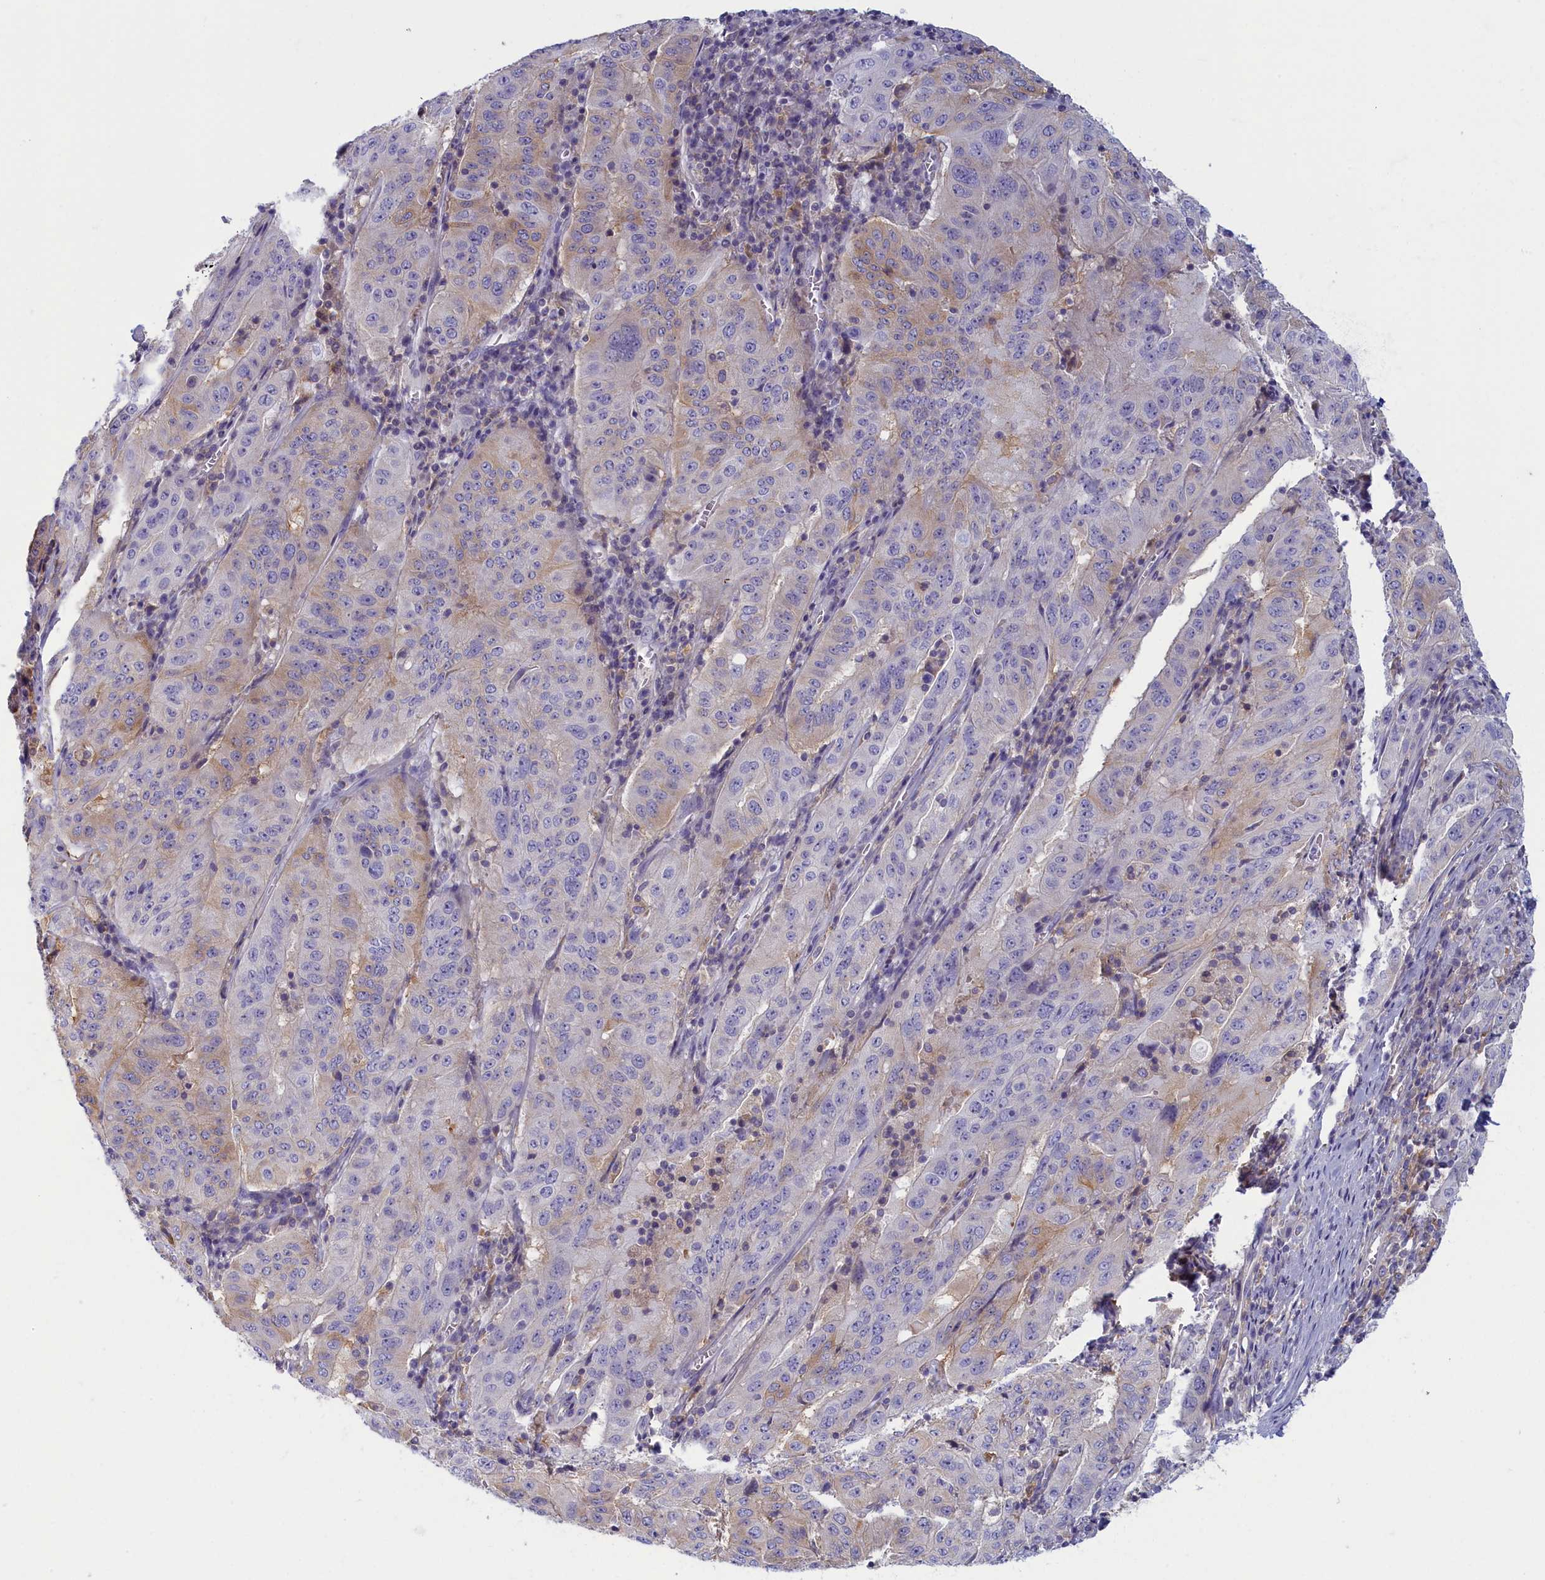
{"staining": {"intensity": "weak", "quantity": "<25%", "location": "cytoplasmic/membranous"}, "tissue": "pancreatic cancer", "cell_type": "Tumor cells", "image_type": "cancer", "snomed": [{"axis": "morphology", "description": "Adenocarcinoma, NOS"}, {"axis": "topography", "description": "Pancreas"}], "caption": "This is an immunohistochemistry (IHC) micrograph of human pancreatic cancer (adenocarcinoma). There is no staining in tumor cells.", "gene": "NOL10", "patient": {"sex": "male", "age": 63}}